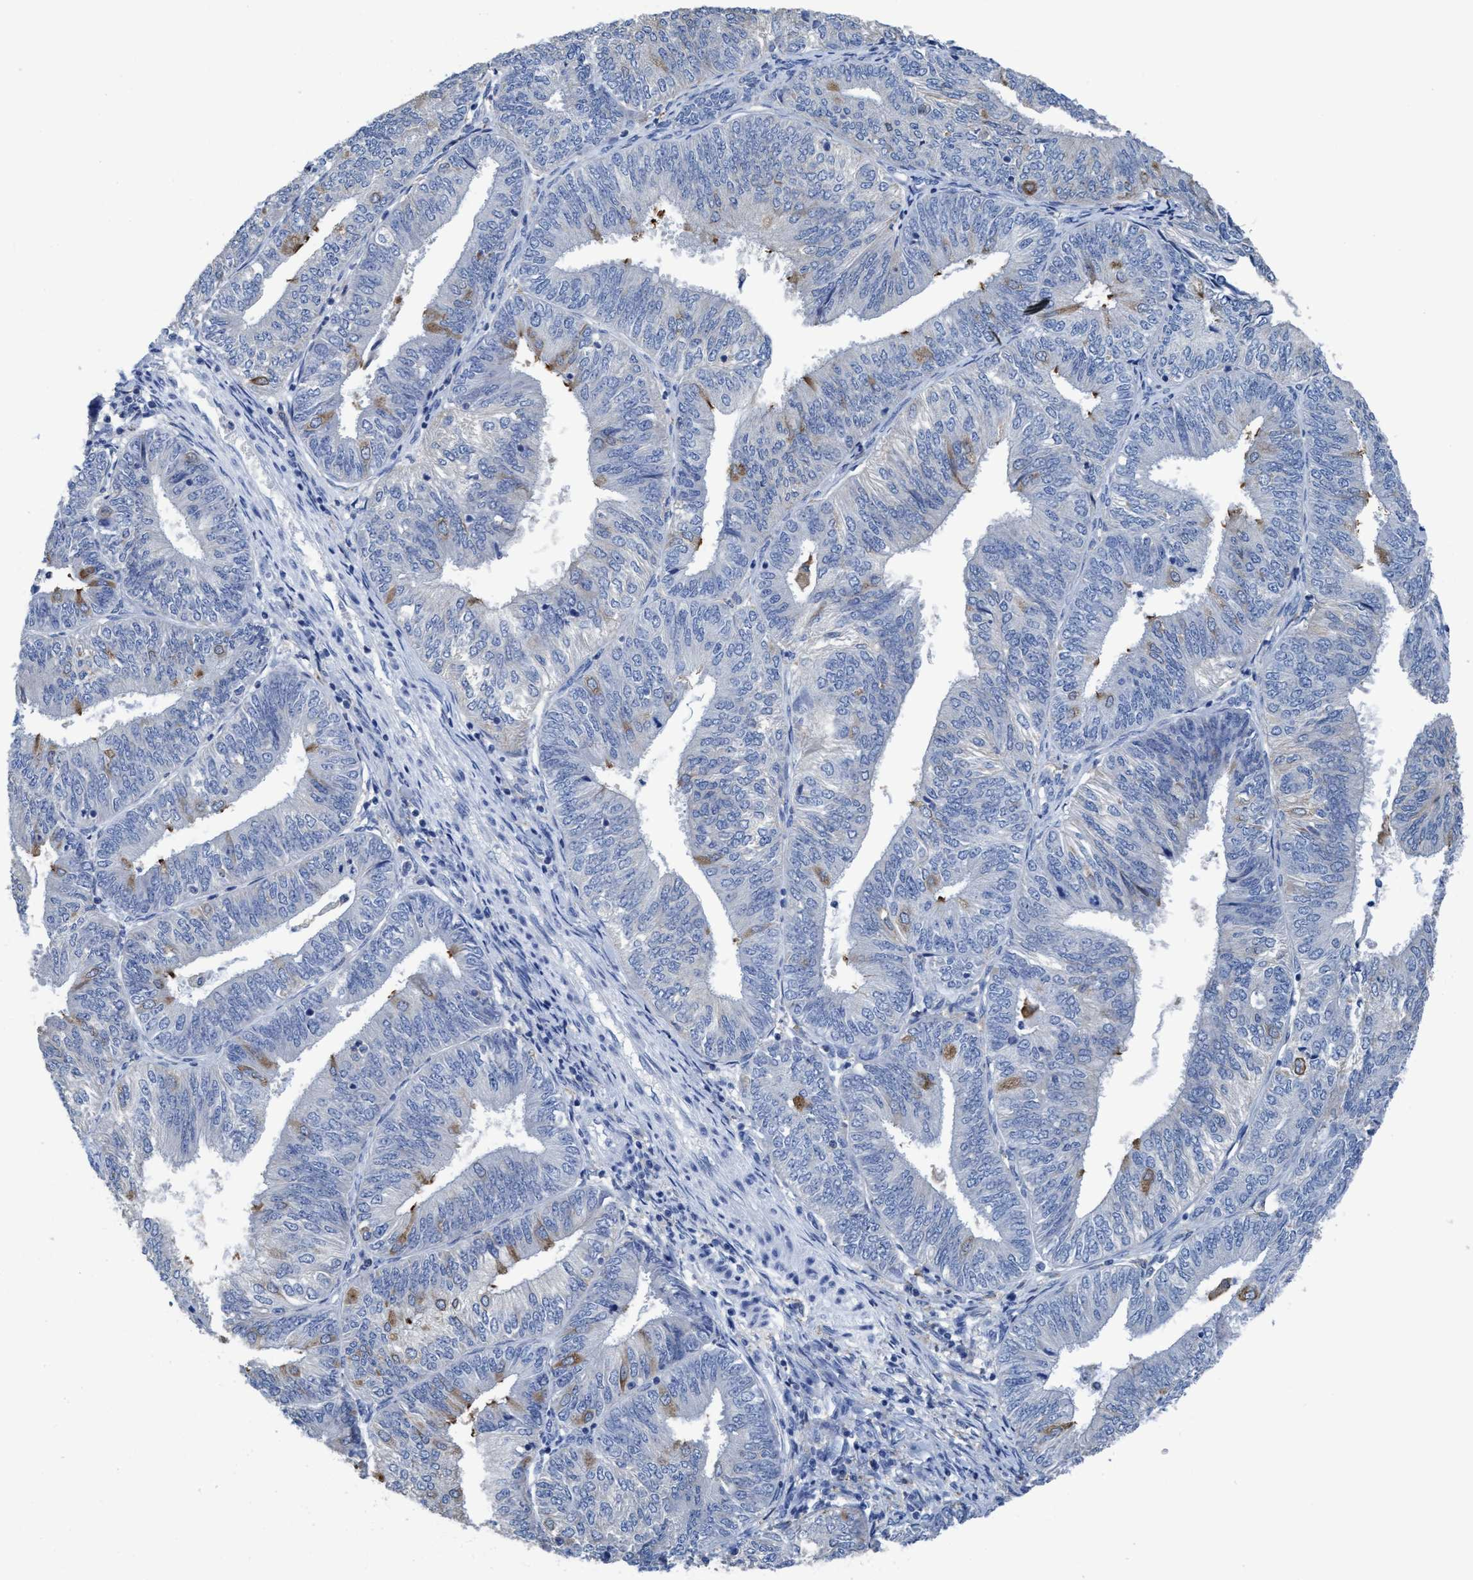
{"staining": {"intensity": "weak", "quantity": "<25%", "location": "cytoplasmic/membranous"}, "tissue": "endometrial cancer", "cell_type": "Tumor cells", "image_type": "cancer", "snomed": [{"axis": "morphology", "description": "Adenocarcinoma, NOS"}, {"axis": "topography", "description": "Endometrium"}], "caption": "DAB immunohistochemical staining of endometrial adenocarcinoma shows no significant expression in tumor cells. Brightfield microscopy of IHC stained with DAB (3,3'-diaminobenzidine) (brown) and hematoxylin (blue), captured at high magnification.", "gene": "DNAI1", "patient": {"sex": "female", "age": 58}}